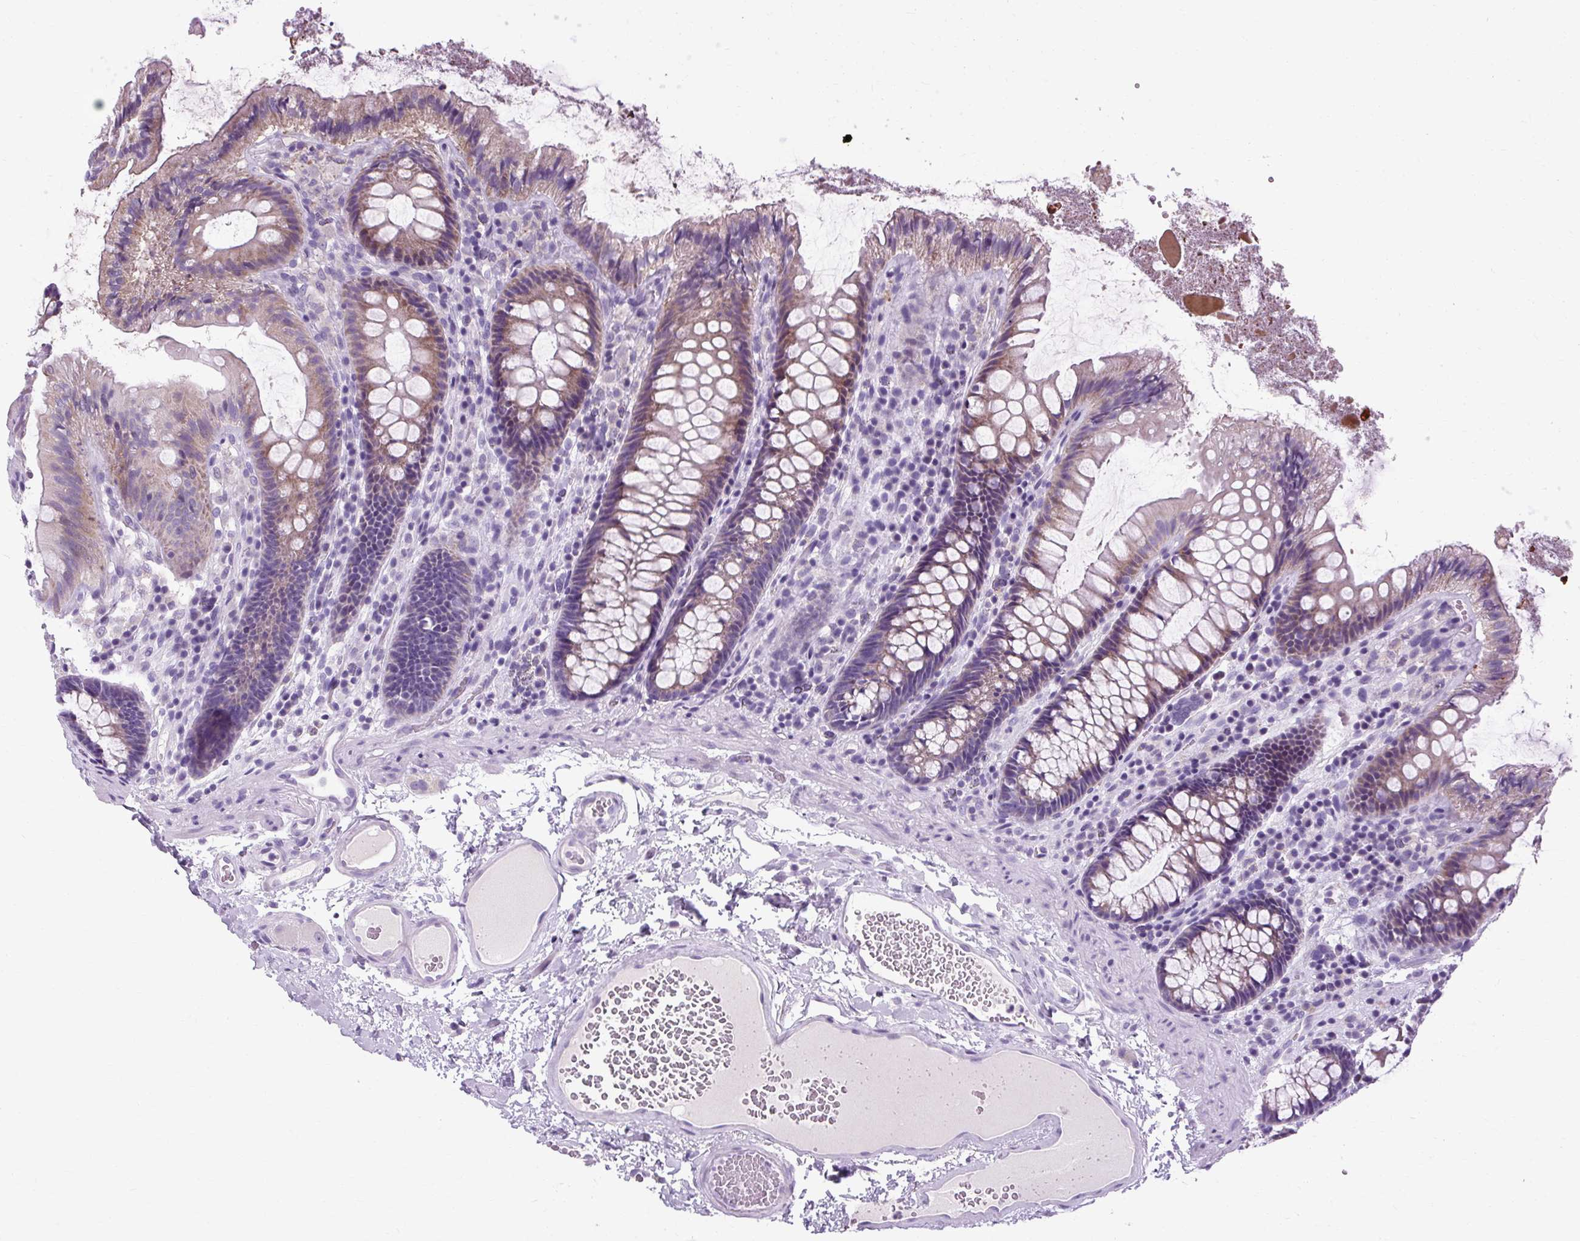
{"staining": {"intensity": "negative", "quantity": "none", "location": "none"}, "tissue": "colon", "cell_type": "Endothelial cells", "image_type": "normal", "snomed": [{"axis": "morphology", "description": "Normal tissue, NOS"}, {"axis": "topography", "description": "Colon"}], "caption": "This is a image of IHC staining of unremarkable colon, which shows no staining in endothelial cells. Nuclei are stained in blue.", "gene": "B3GNT4", "patient": {"sex": "male", "age": 84}}